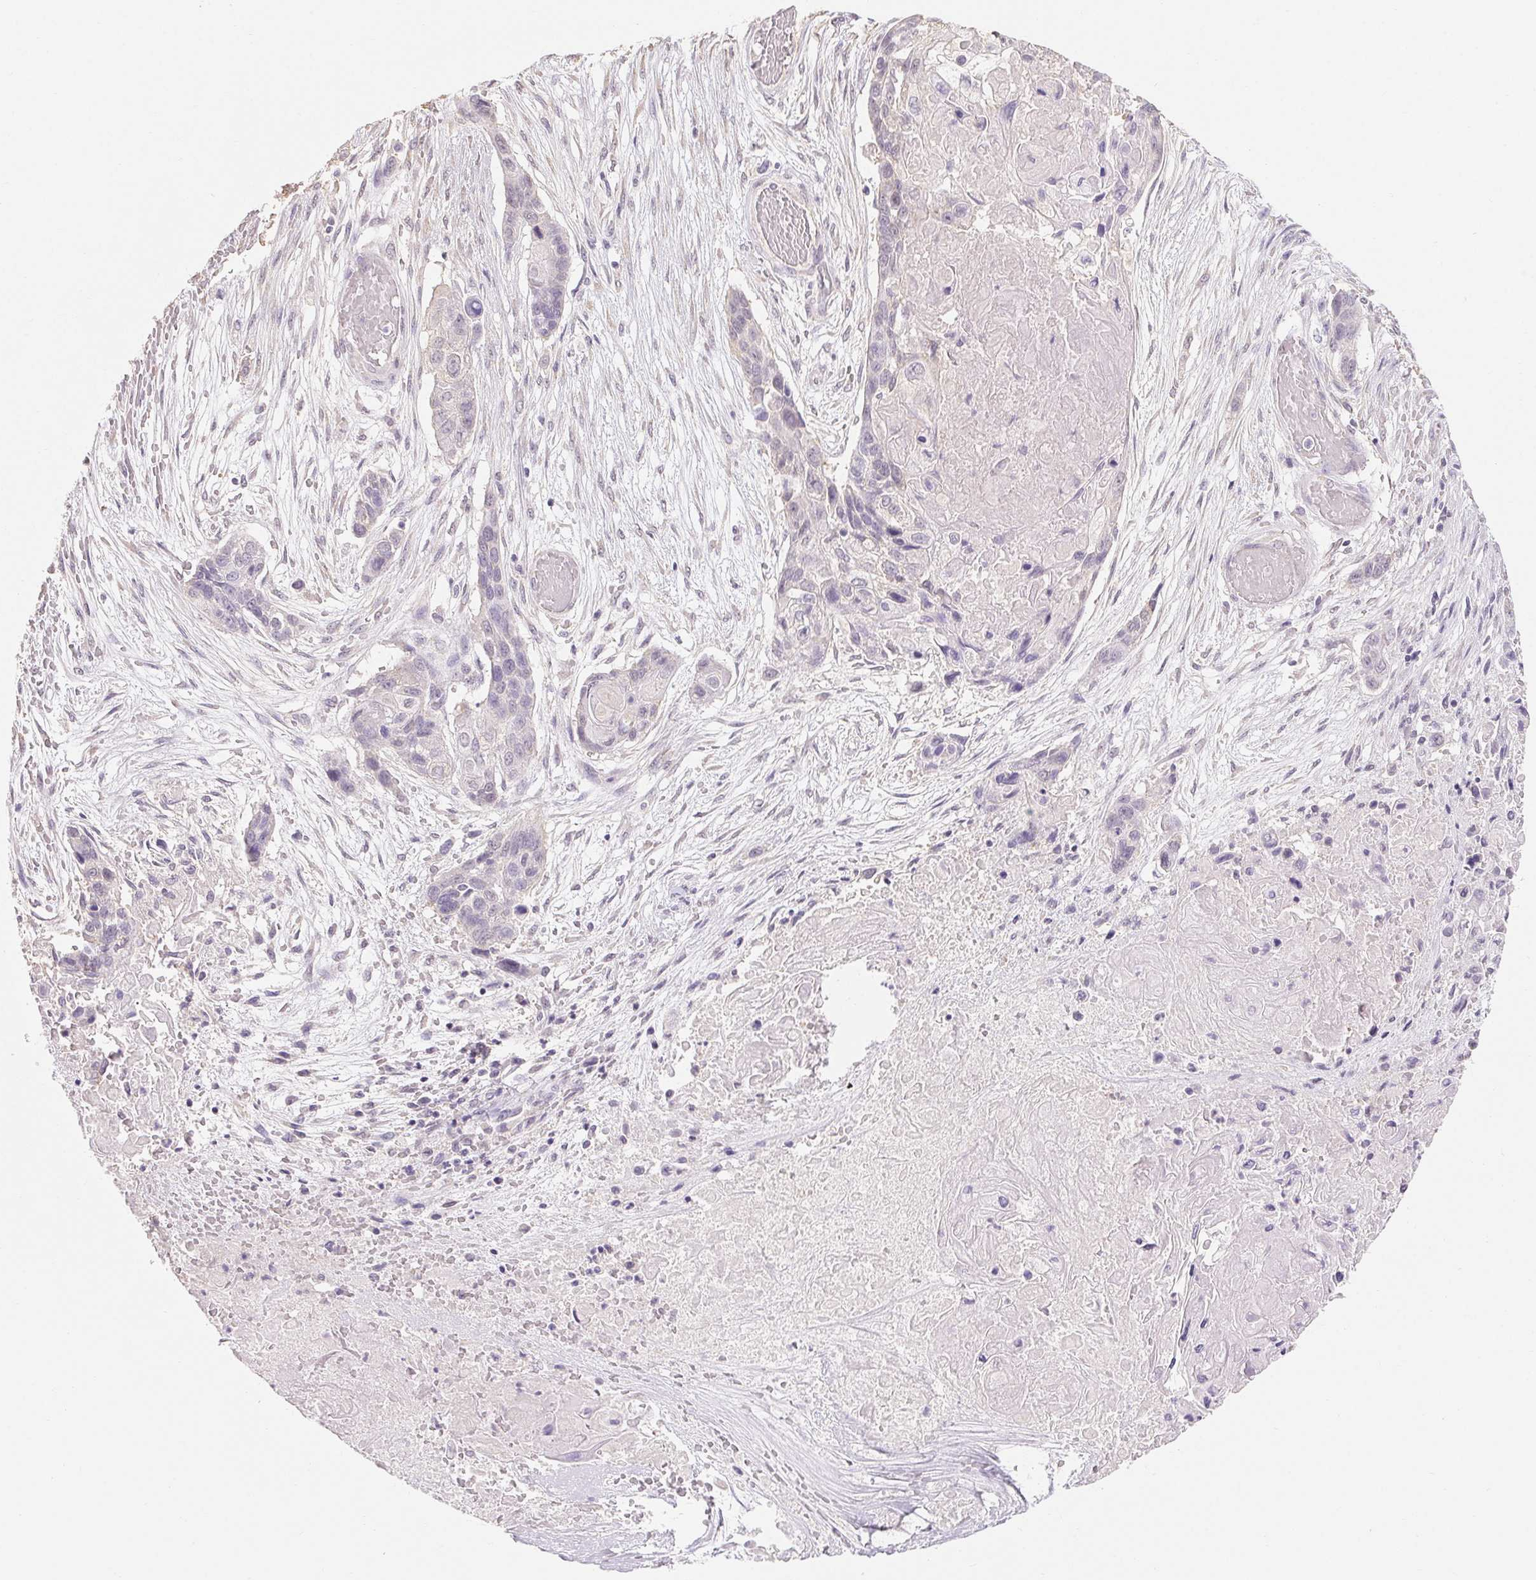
{"staining": {"intensity": "negative", "quantity": "none", "location": "none"}, "tissue": "lung cancer", "cell_type": "Tumor cells", "image_type": "cancer", "snomed": [{"axis": "morphology", "description": "Squamous cell carcinoma, NOS"}, {"axis": "topography", "description": "Lung"}], "caption": "IHC of human lung squamous cell carcinoma exhibits no positivity in tumor cells.", "gene": "MAP7D2", "patient": {"sex": "male", "age": 69}}